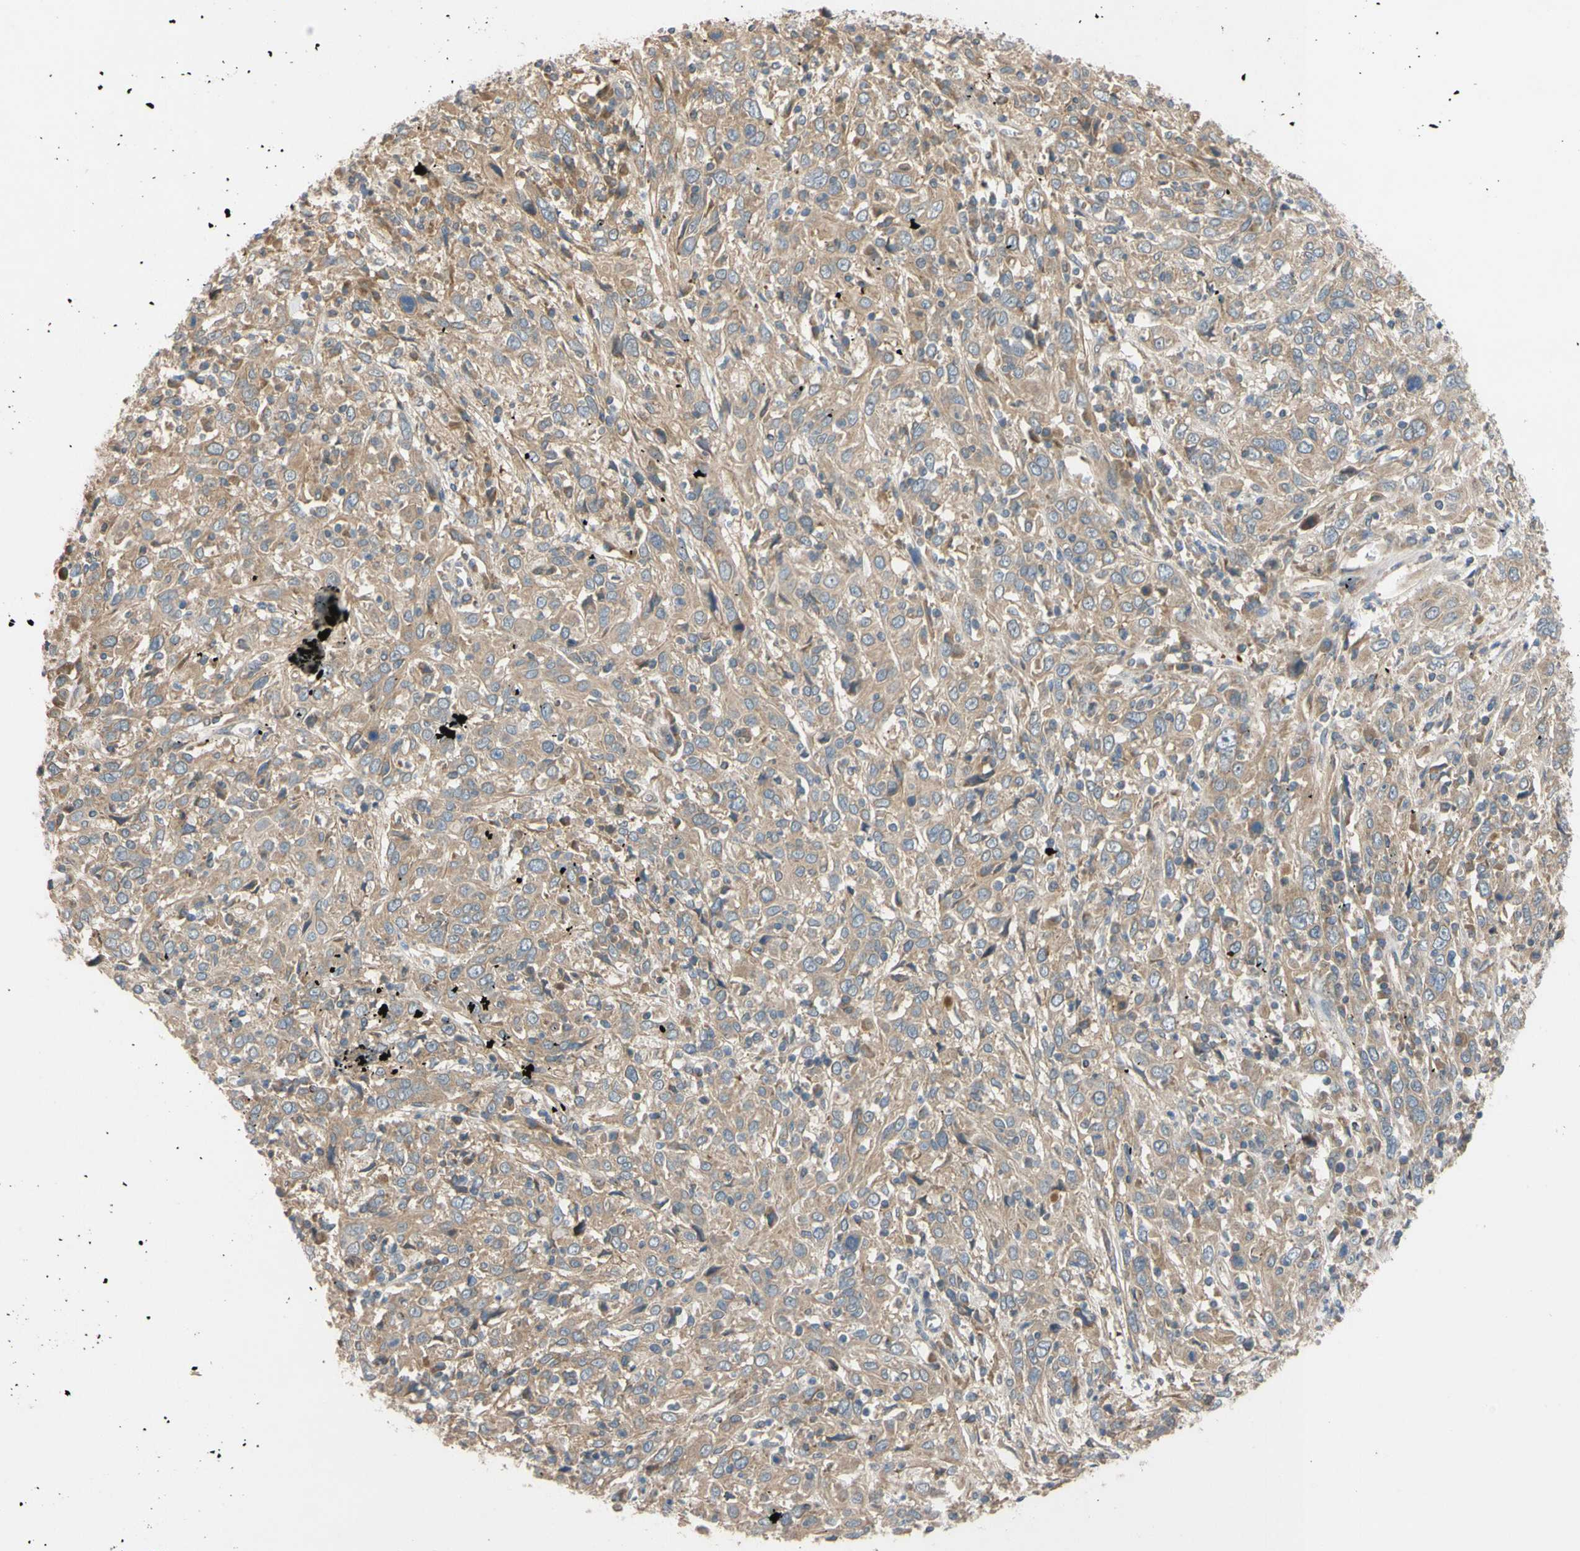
{"staining": {"intensity": "moderate", "quantity": ">75%", "location": "cytoplasmic/membranous"}, "tissue": "cervical cancer", "cell_type": "Tumor cells", "image_type": "cancer", "snomed": [{"axis": "morphology", "description": "Squamous cell carcinoma, NOS"}, {"axis": "topography", "description": "Cervix"}], "caption": "Cervical cancer (squamous cell carcinoma) stained with a brown dye reveals moderate cytoplasmic/membranous positive positivity in about >75% of tumor cells.", "gene": "MBTPS2", "patient": {"sex": "female", "age": 46}}